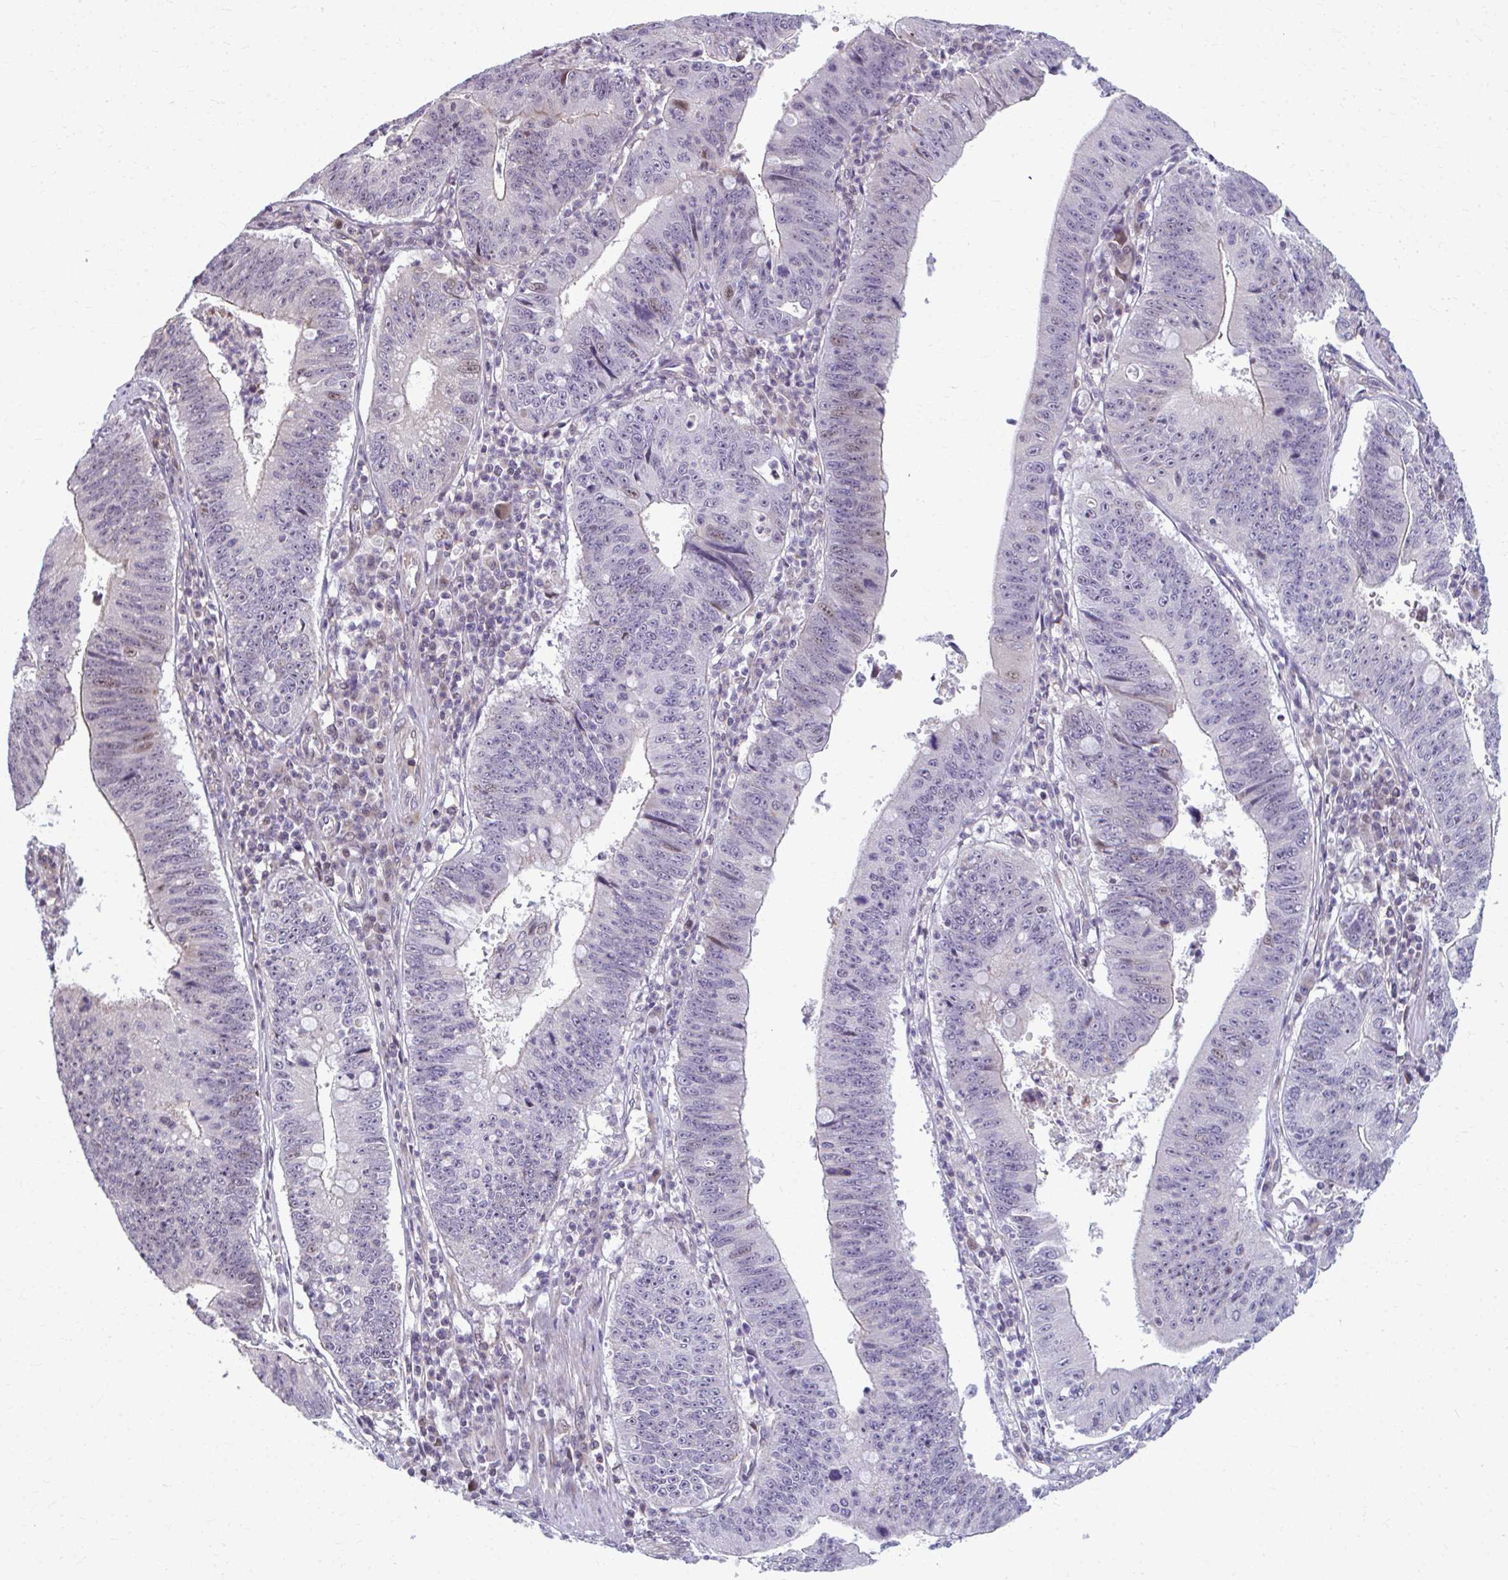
{"staining": {"intensity": "moderate", "quantity": "<25%", "location": "nuclear"}, "tissue": "stomach cancer", "cell_type": "Tumor cells", "image_type": "cancer", "snomed": [{"axis": "morphology", "description": "Adenocarcinoma, NOS"}, {"axis": "topography", "description": "Stomach"}], "caption": "Immunohistochemistry (DAB (3,3'-diaminobenzidine)) staining of adenocarcinoma (stomach) exhibits moderate nuclear protein staining in about <25% of tumor cells.", "gene": "MAF1", "patient": {"sex": "male", "age": 59}}